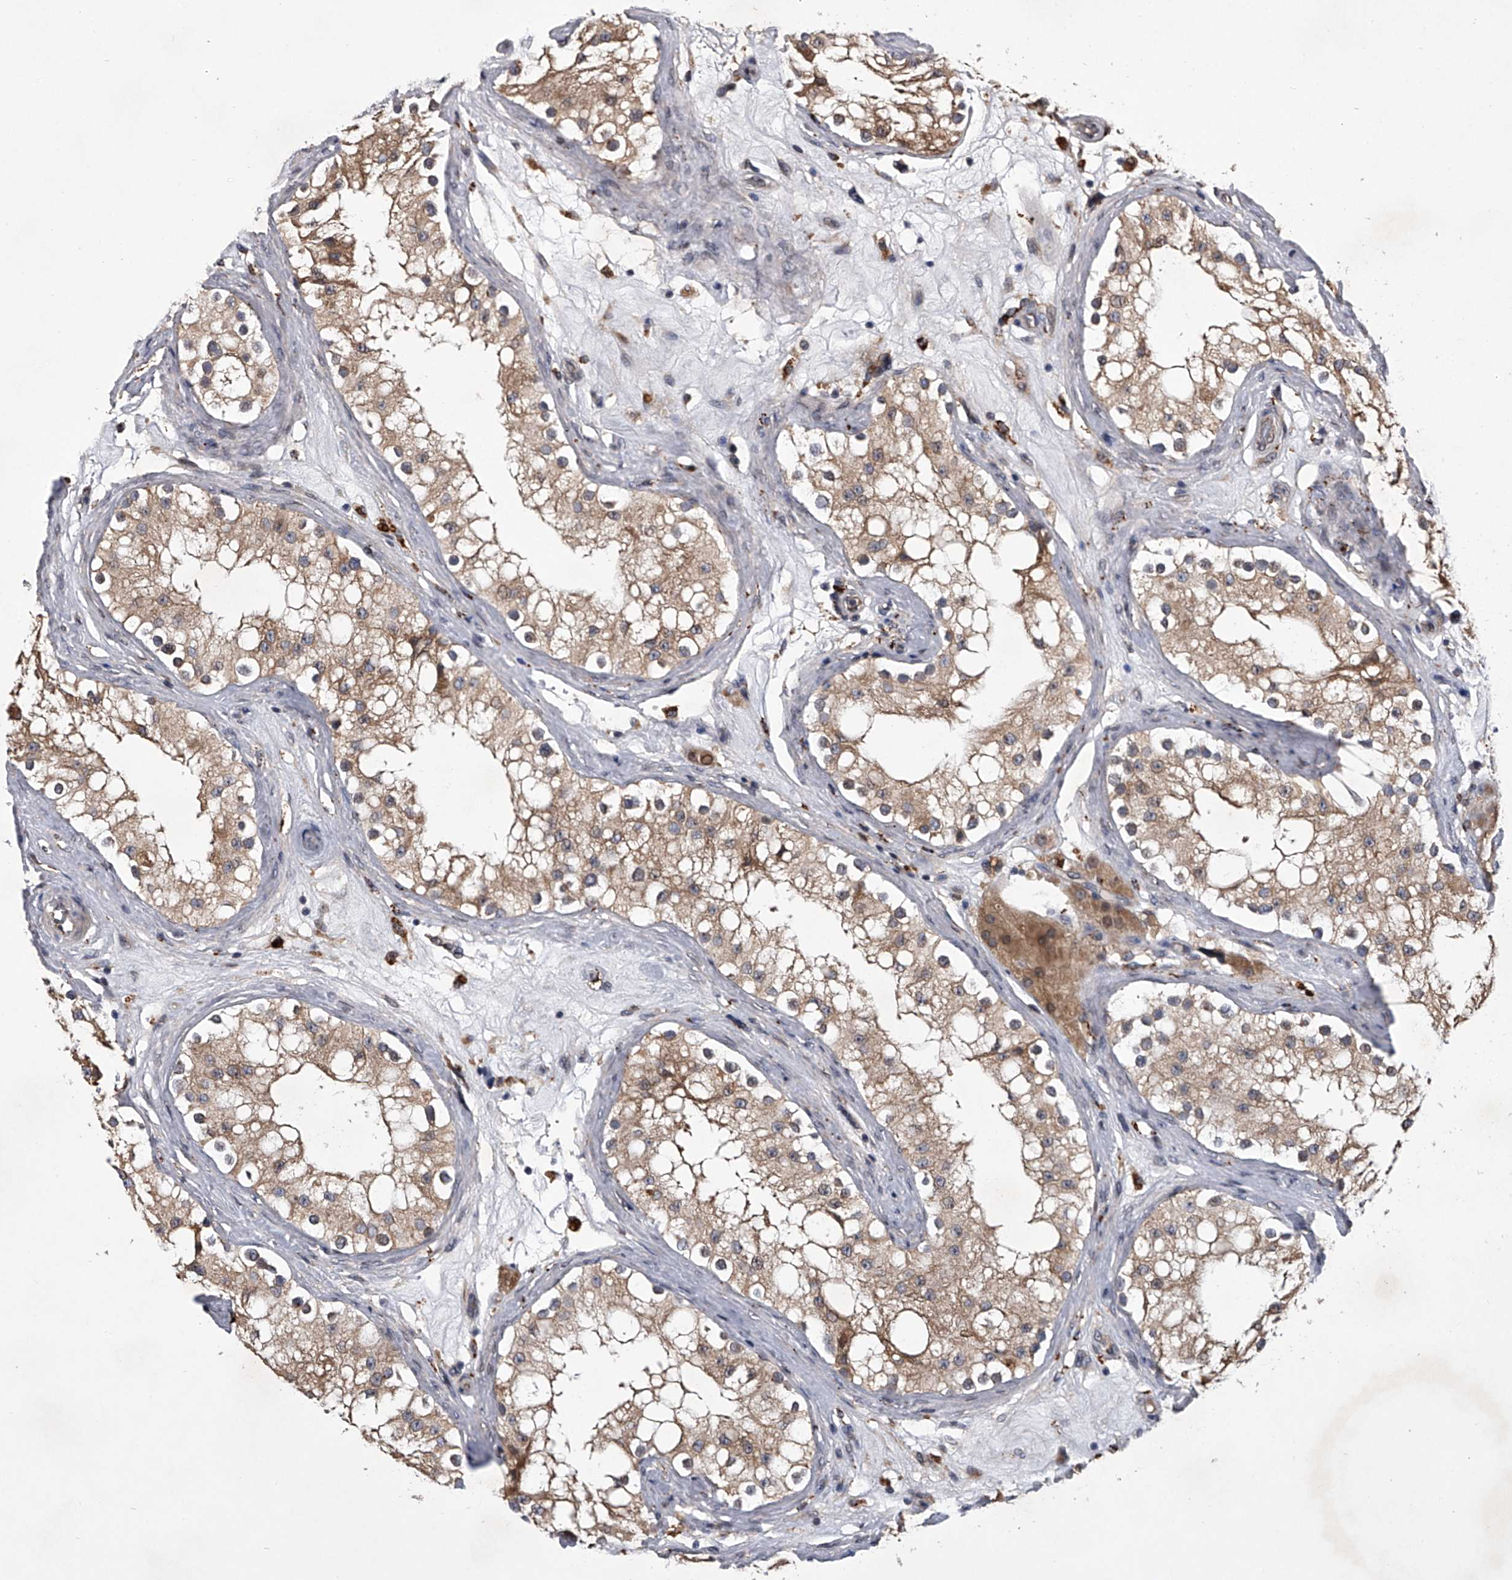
{"staining": {"intensity": "moderate", "quantity": ">75%", "location": "cytoplasmic/membranous"}, "tissue": "testis", "cell_type": "Cells in seminiferous ducts", "image_type": "normal", "snomed": [{"axis": "morphology", "description": "Normal tissue, NOS"}, {"axis": "topography", "description": "Testis"}], "caption": "Moderate cytoplasmic/membranous staining is present in about >75% of cells in seminiferous ducts in normal testis.", "gene": "TRIM8", "patient": {"sex": "male", "age": 84}}